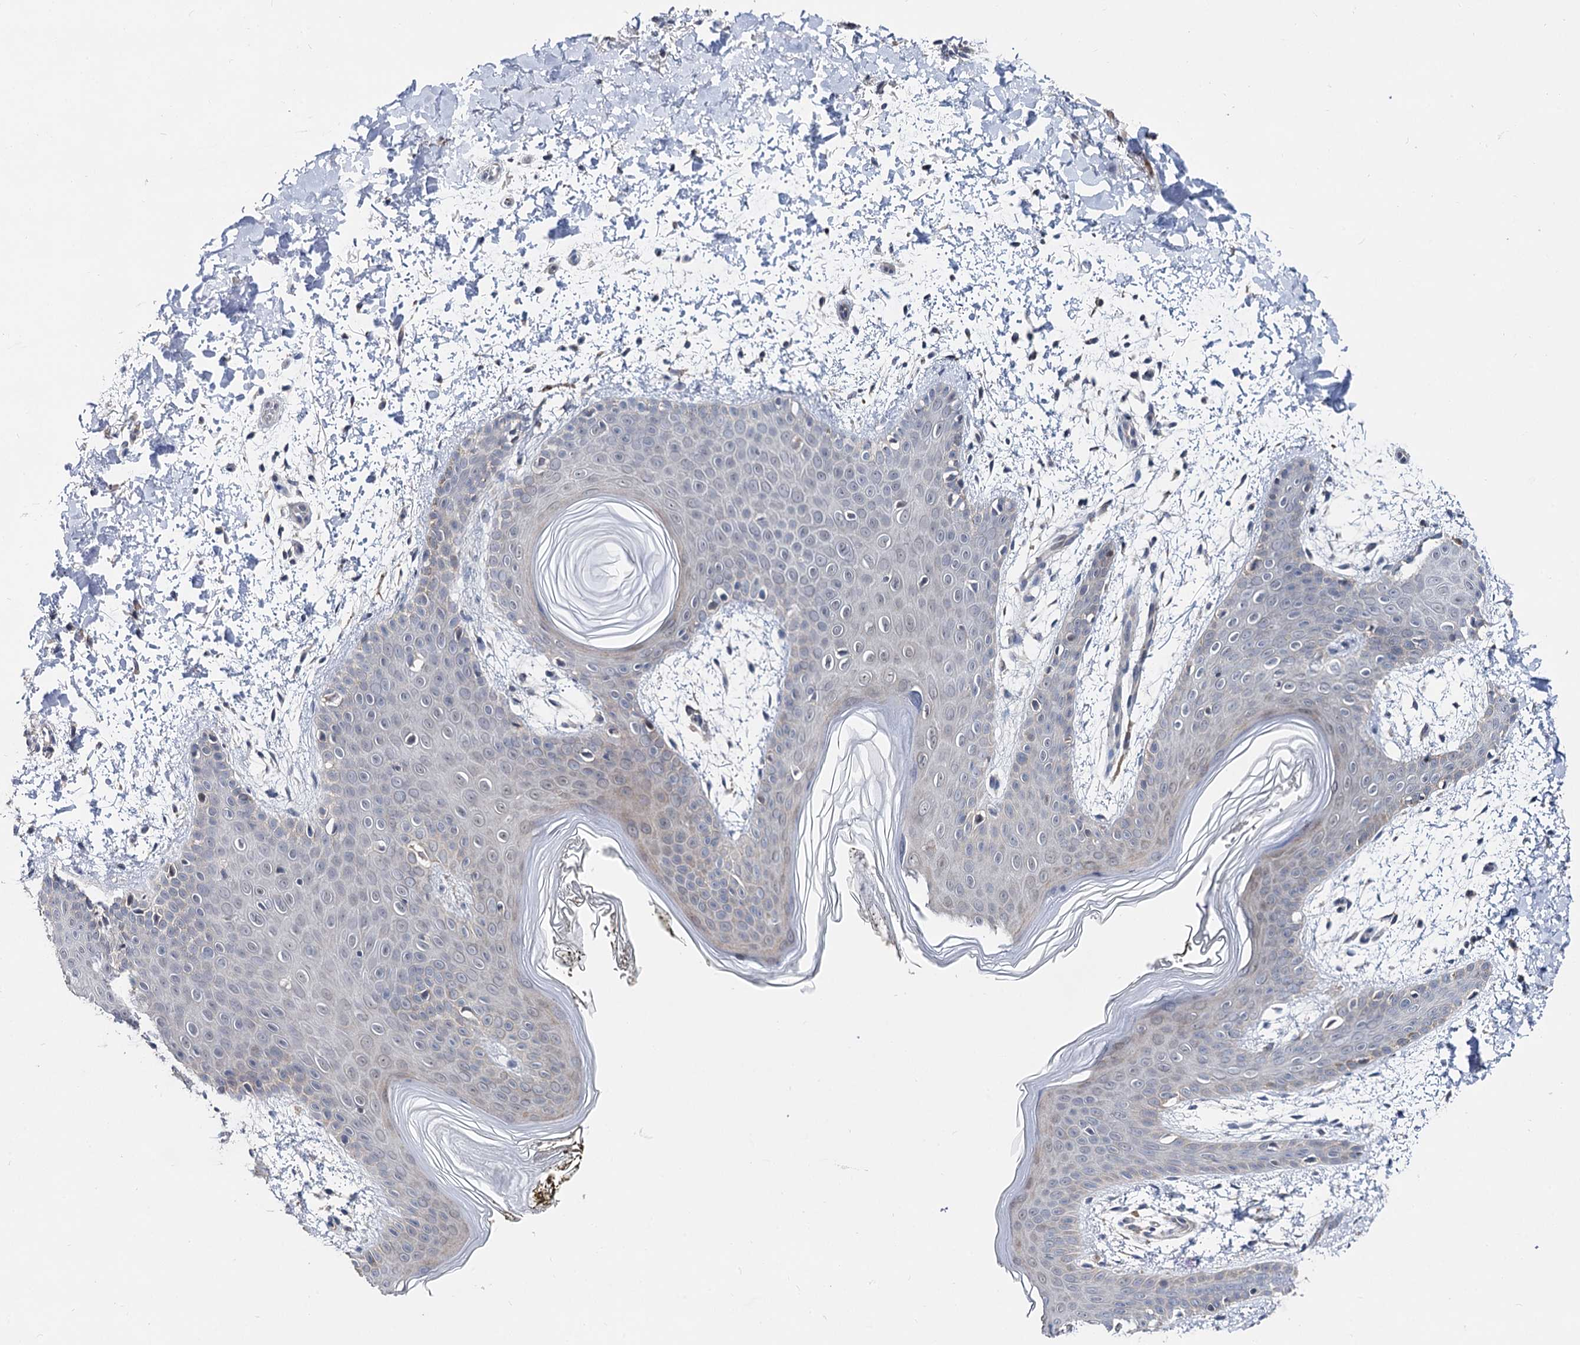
{"staining": {"intensity": "weak", "quantity": "25%-75%", "location": "cytoplasmic/membranous"}, "tissue": "skin", "cell_type": "Fibroblasts", "image_type": "normal", "snomed": [{"axis": "morphology", "description": "Normal tissue, NOS"}, {"axis": "topography", "description": "Skin"}], "caption": "Skin stained for a protein displays weak cytoplasmic/membranous positivity in fibroblasts. Nuclei are stained in blue.", "gene": "CAPRIN2", "patient": {"sex": "male", "age": 36}}